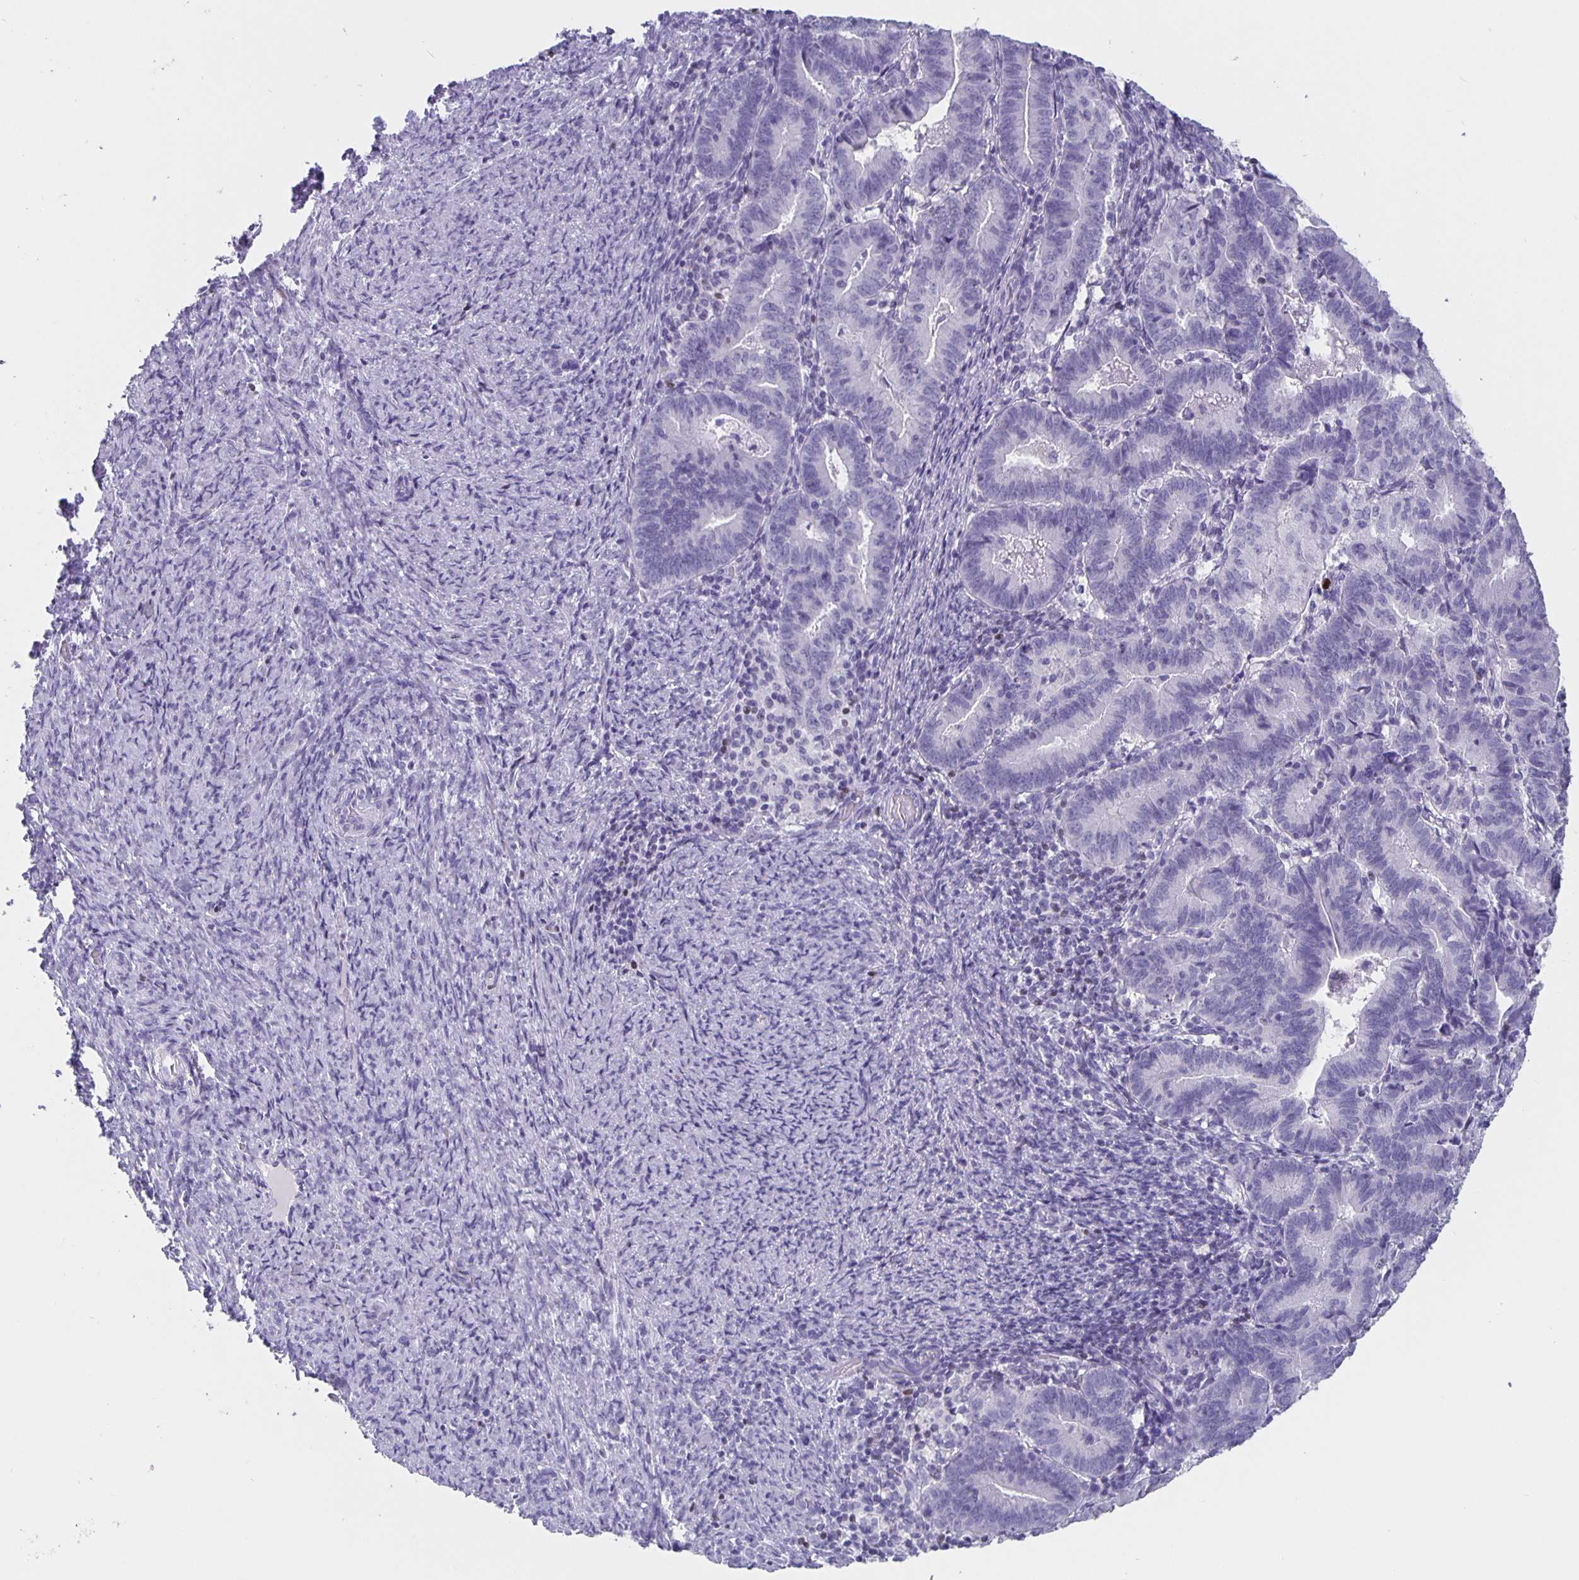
{"staining": {"intensity": "negative", "quantity": "none", "location": "none"}, "tissue": "endometrial cancer", "cell_type": "Tumor cells", "image_type": "cancer", "snomed": [{"axis": "morphology", "description": "Adenocarcinoma, NOS"}, {"axis": "topography", "description": "Endometrium"}], "caption": "Immunohistochemistry (IHC) photomicrograph of neoplastic tissue: human endometrial cancer stained with DAB displays no significant protein positivity in tumor cells. (Brightfield microscopy of DAB immunohistochemistry (IHC) at high magnification).", "gene": "SATB2", "patient": {"sex": "female", "age": 70}}